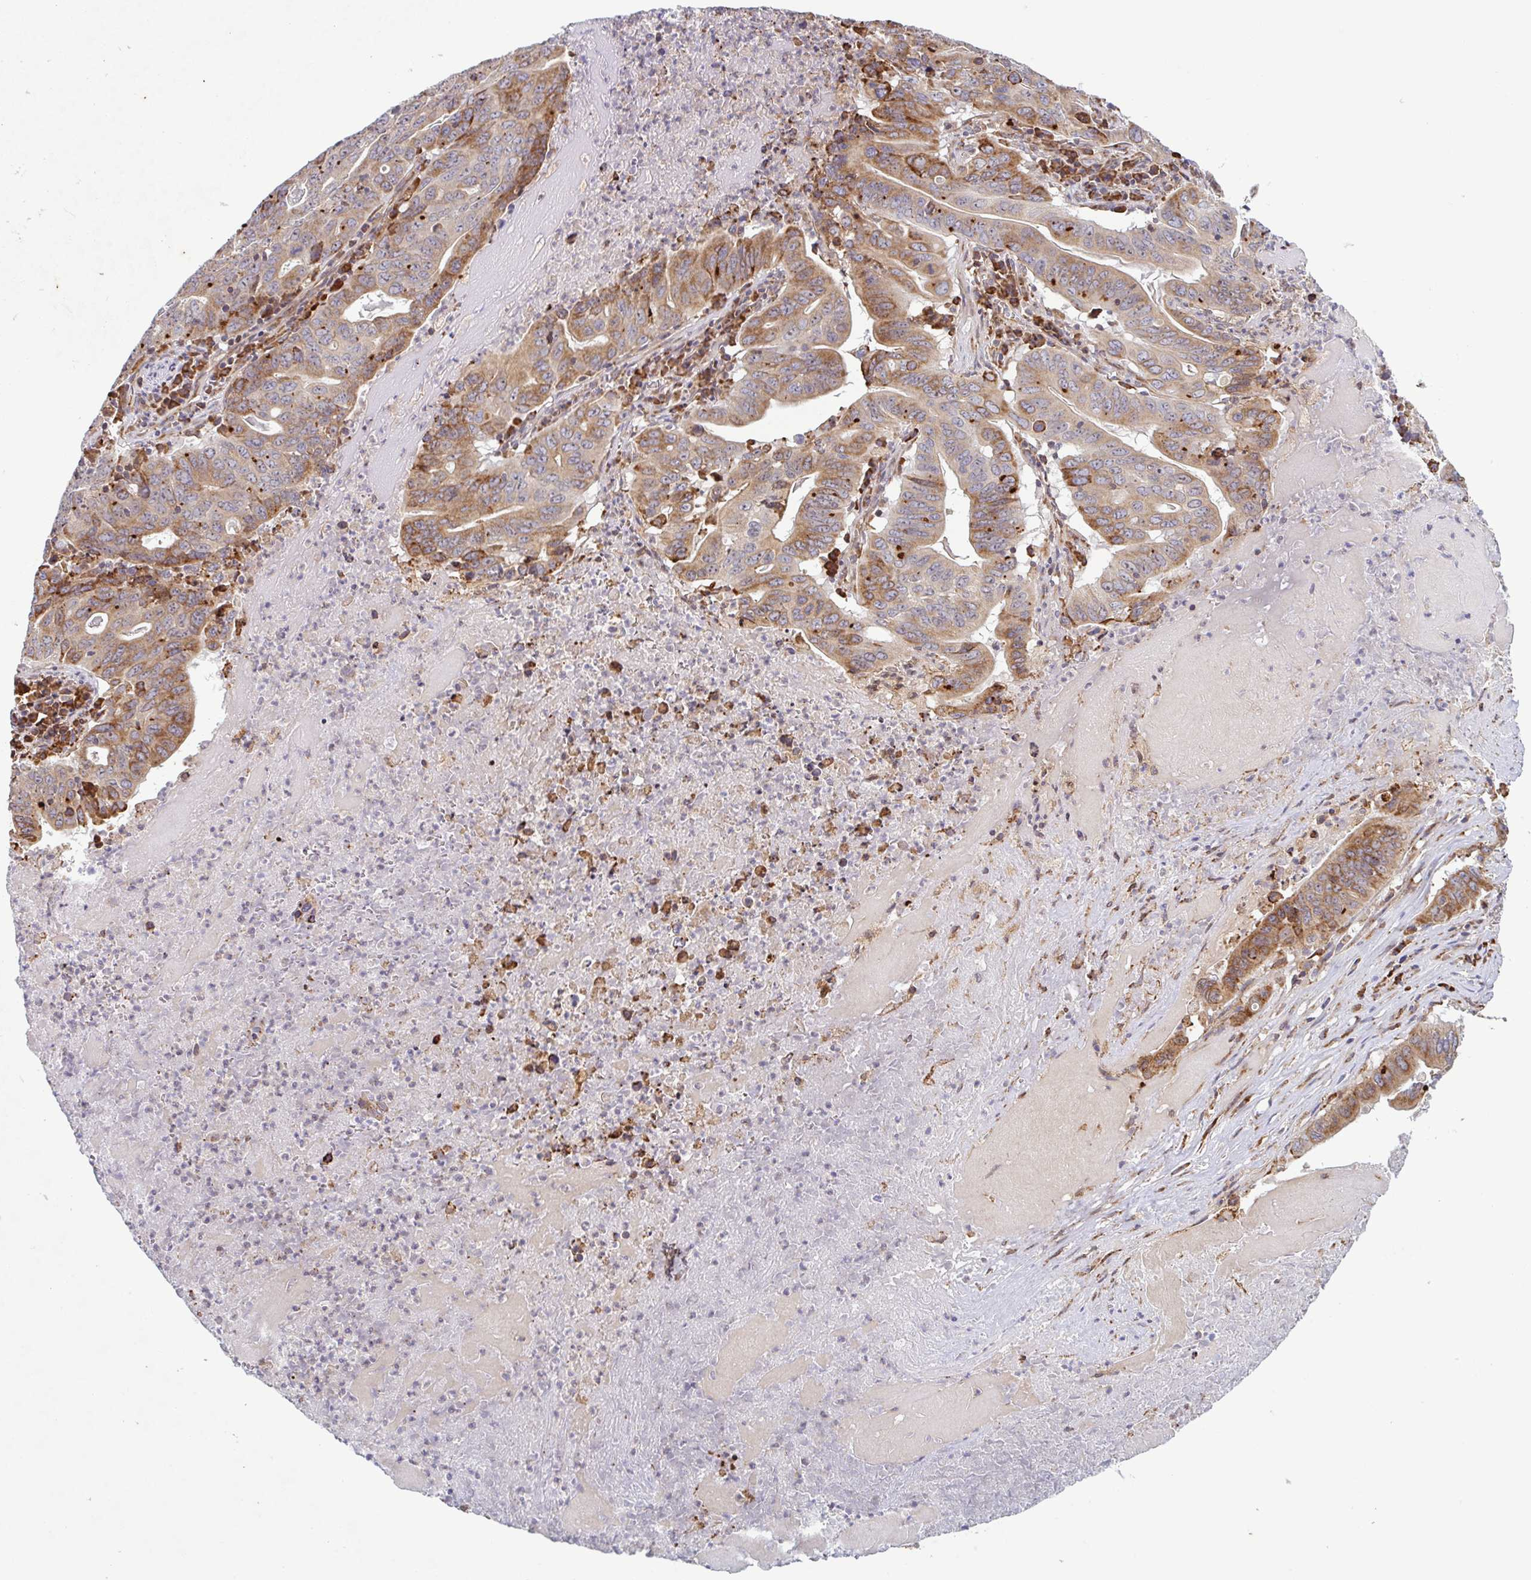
{"staining": {"intensity": "moderate", "quantity": ">75%", "location": "cytoplasmic/membranous"}, "tissue": "lung cancer", "cell_type": "Tumor cells", "image_type": "cancer", "snomed": [{"axis": "morphology", "description": "Adenocarcinoma, NOS"}, {"axis": "topography", "description": "Lung"}], "caption": "A brown stain labels moderate cytoplasmic/membranous expression of a protein in human adenocarcinoma (lung) tumor cells.", "gene": "RIT1", "patient": {"sex": "female", "age": 60}}